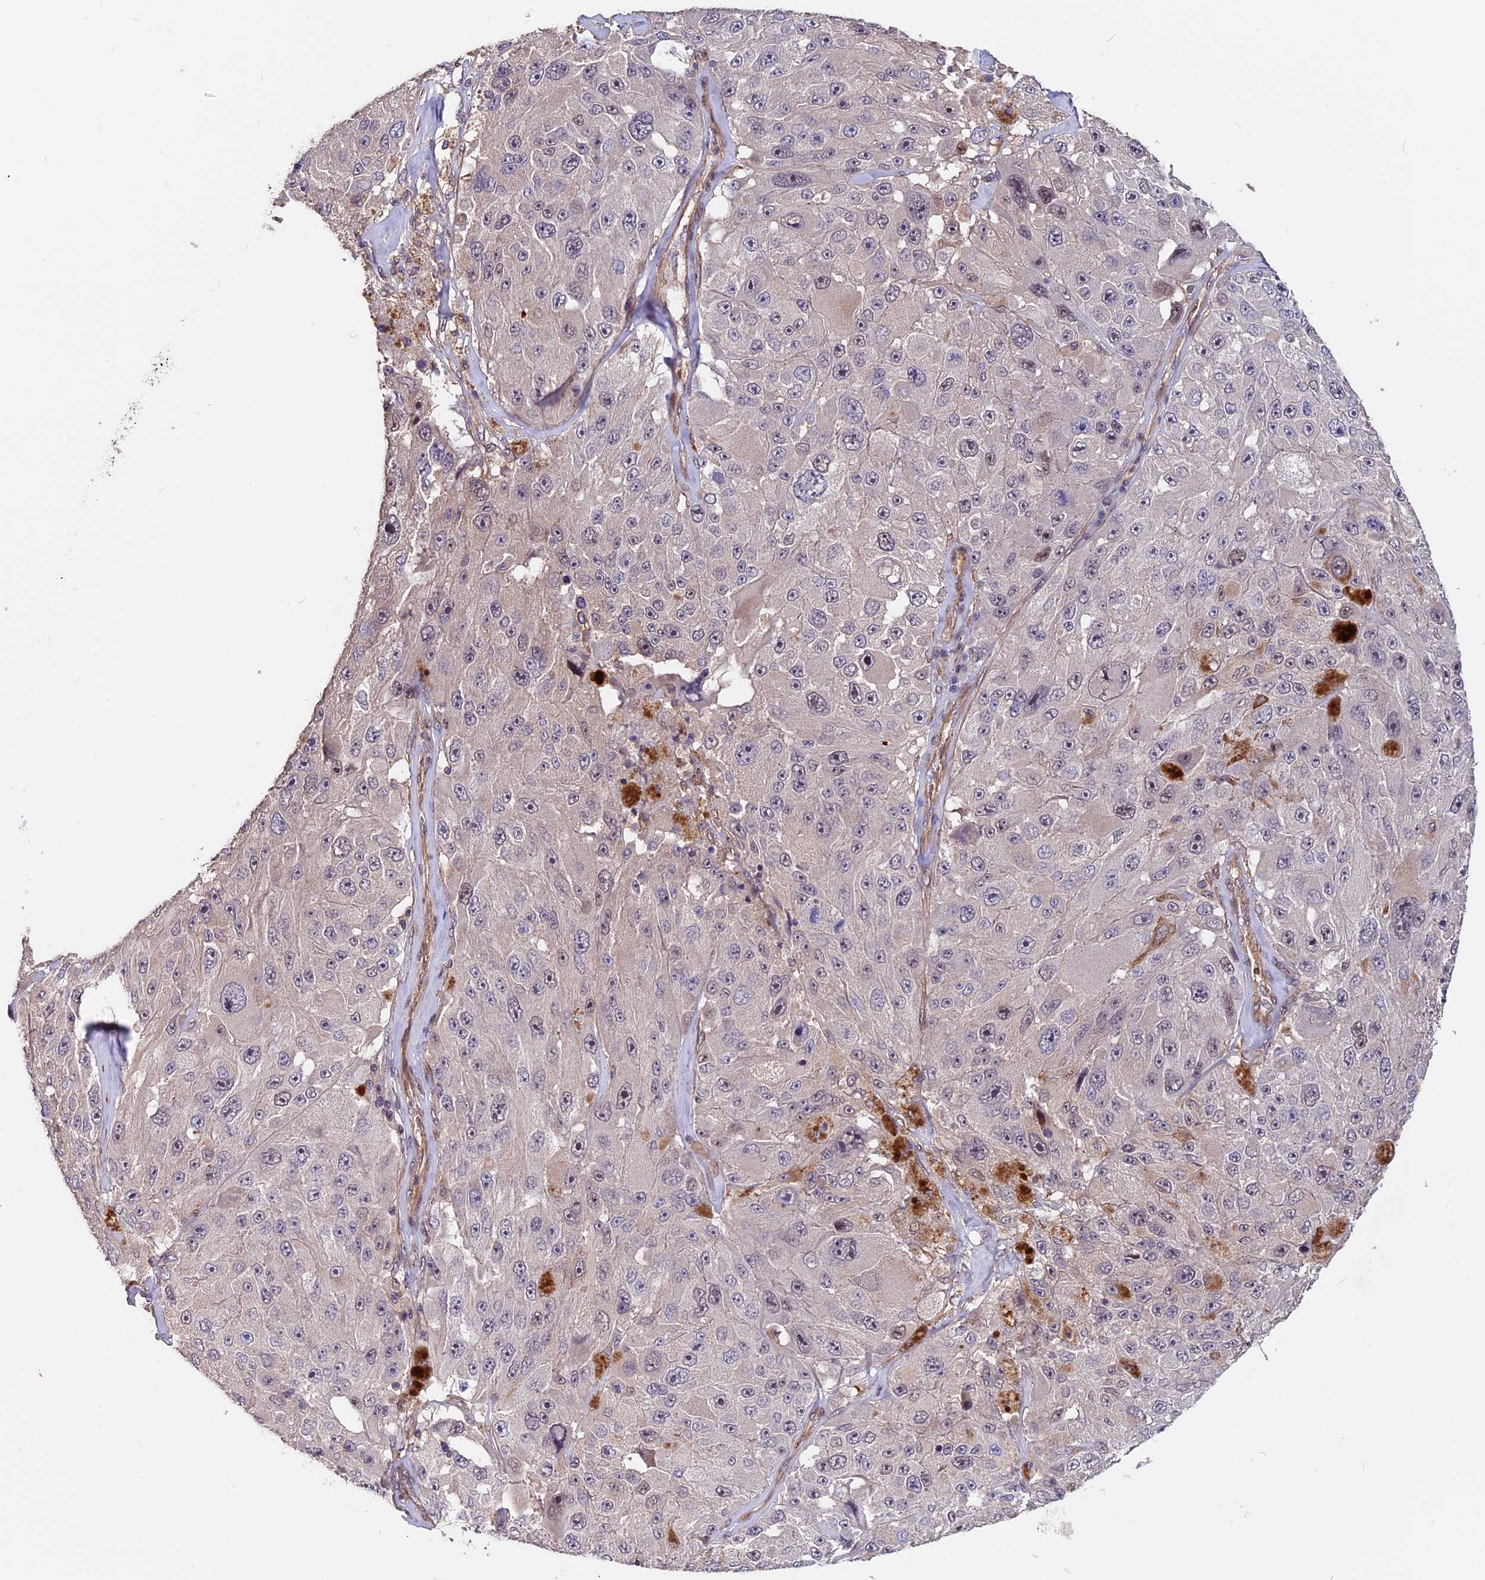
{"staining": {"intensity": "negative", "quantity": "none", "location": "none"}, "tissue": "melanoma", "cell_type": "Tumor cells", "image_type": "cancer", "snomed": [{"axis": "morphology", "description": "Malignant melanoma, Metastatic site"}, {"axis": "topography", "description": "Lymph node"}], "caption": "An immunohistochemistry (IHC) photomicrograph of melanoma is shown. There is no staining in tumor cells of melanoma.", "gene": "ZC3H10", "patient": {"sex": "male", "age": 62}}